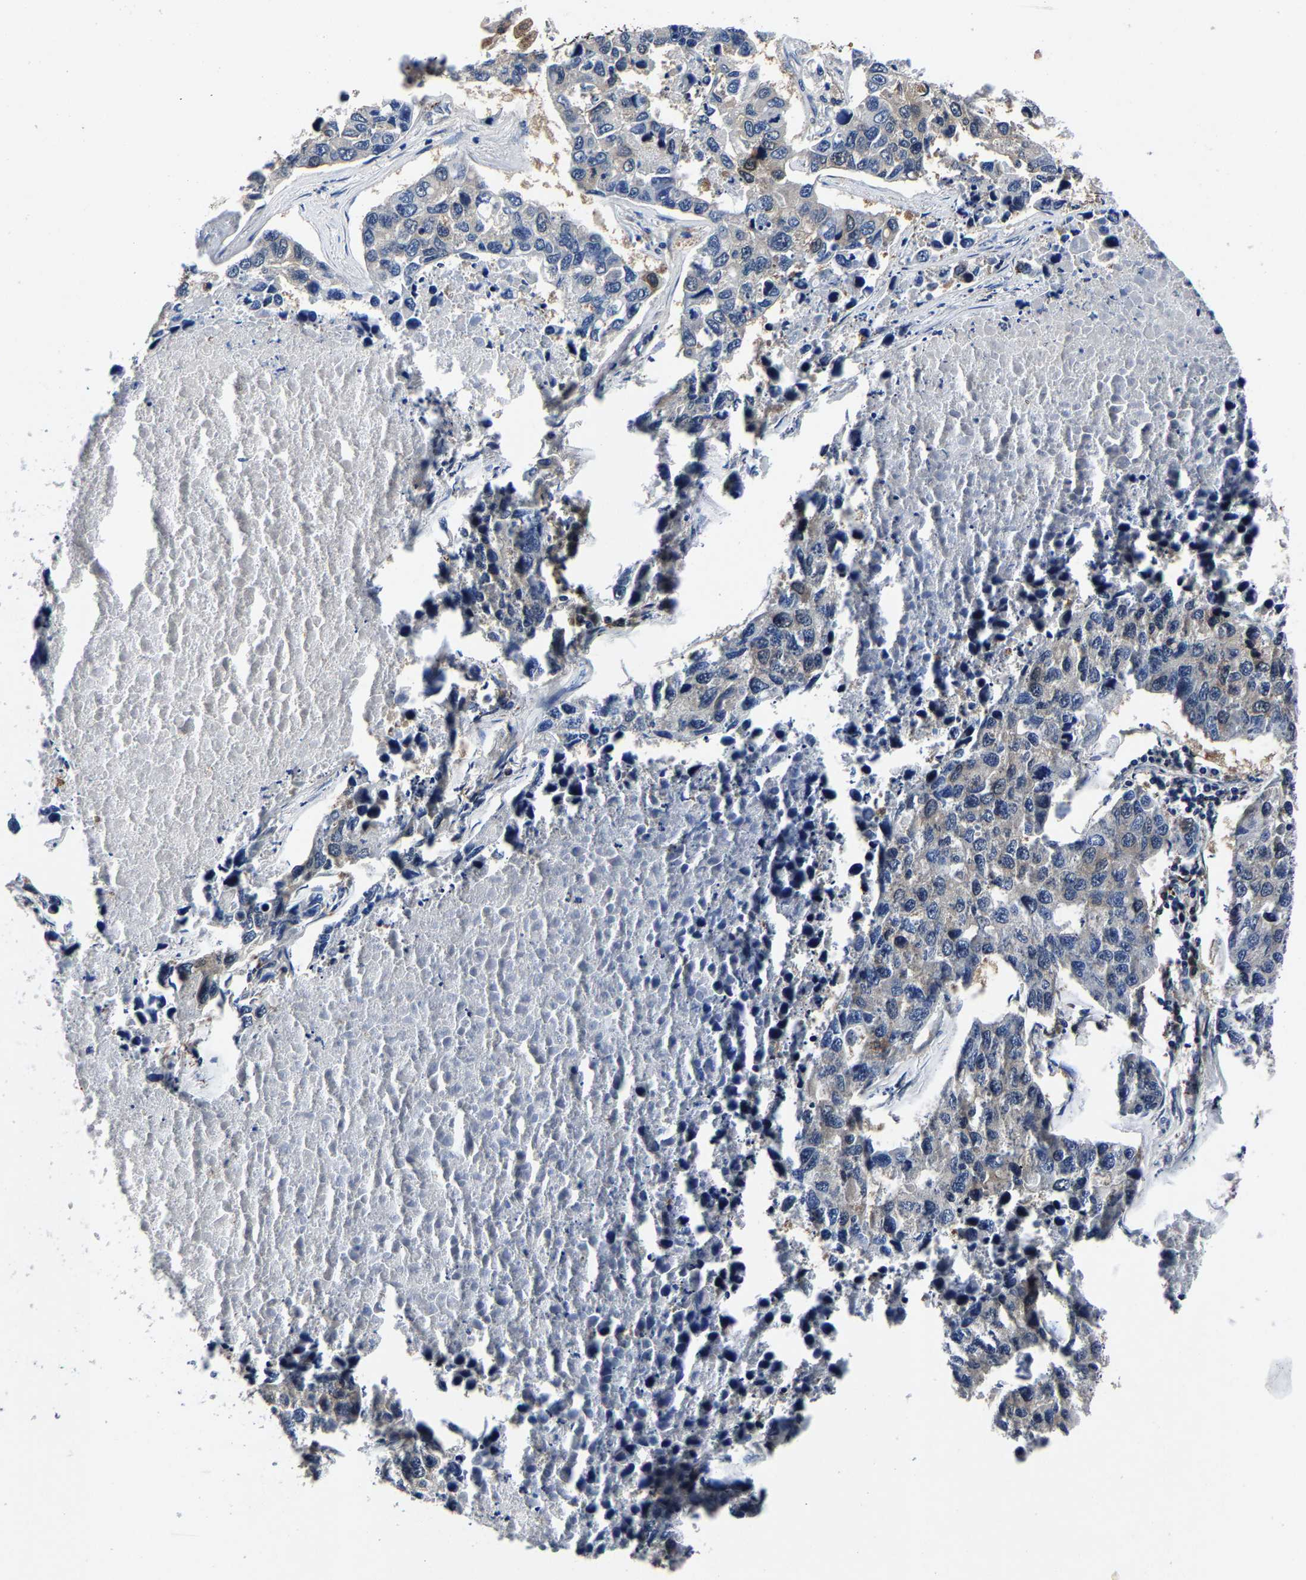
{"staining": {"intensity": "negative", "quantity": "none", "location": "none"}, "tissue": "lung cancer", "cell_type": "Tumor cells", "image_type": "cancer", "snomed": [{"axis": "morphology", "description": "Adenocarcinoma, NOS"}, {"axis": "topography", "description": "Lung"}], "caption": "DAB (3,3'-diaminobenzidine) immunohistochemical staining of adenocarcinoma (lung) exhibits no significant expression in tumor cells.", "gene": "PSPH", "patient": {"sex": "male", "age": 64}}